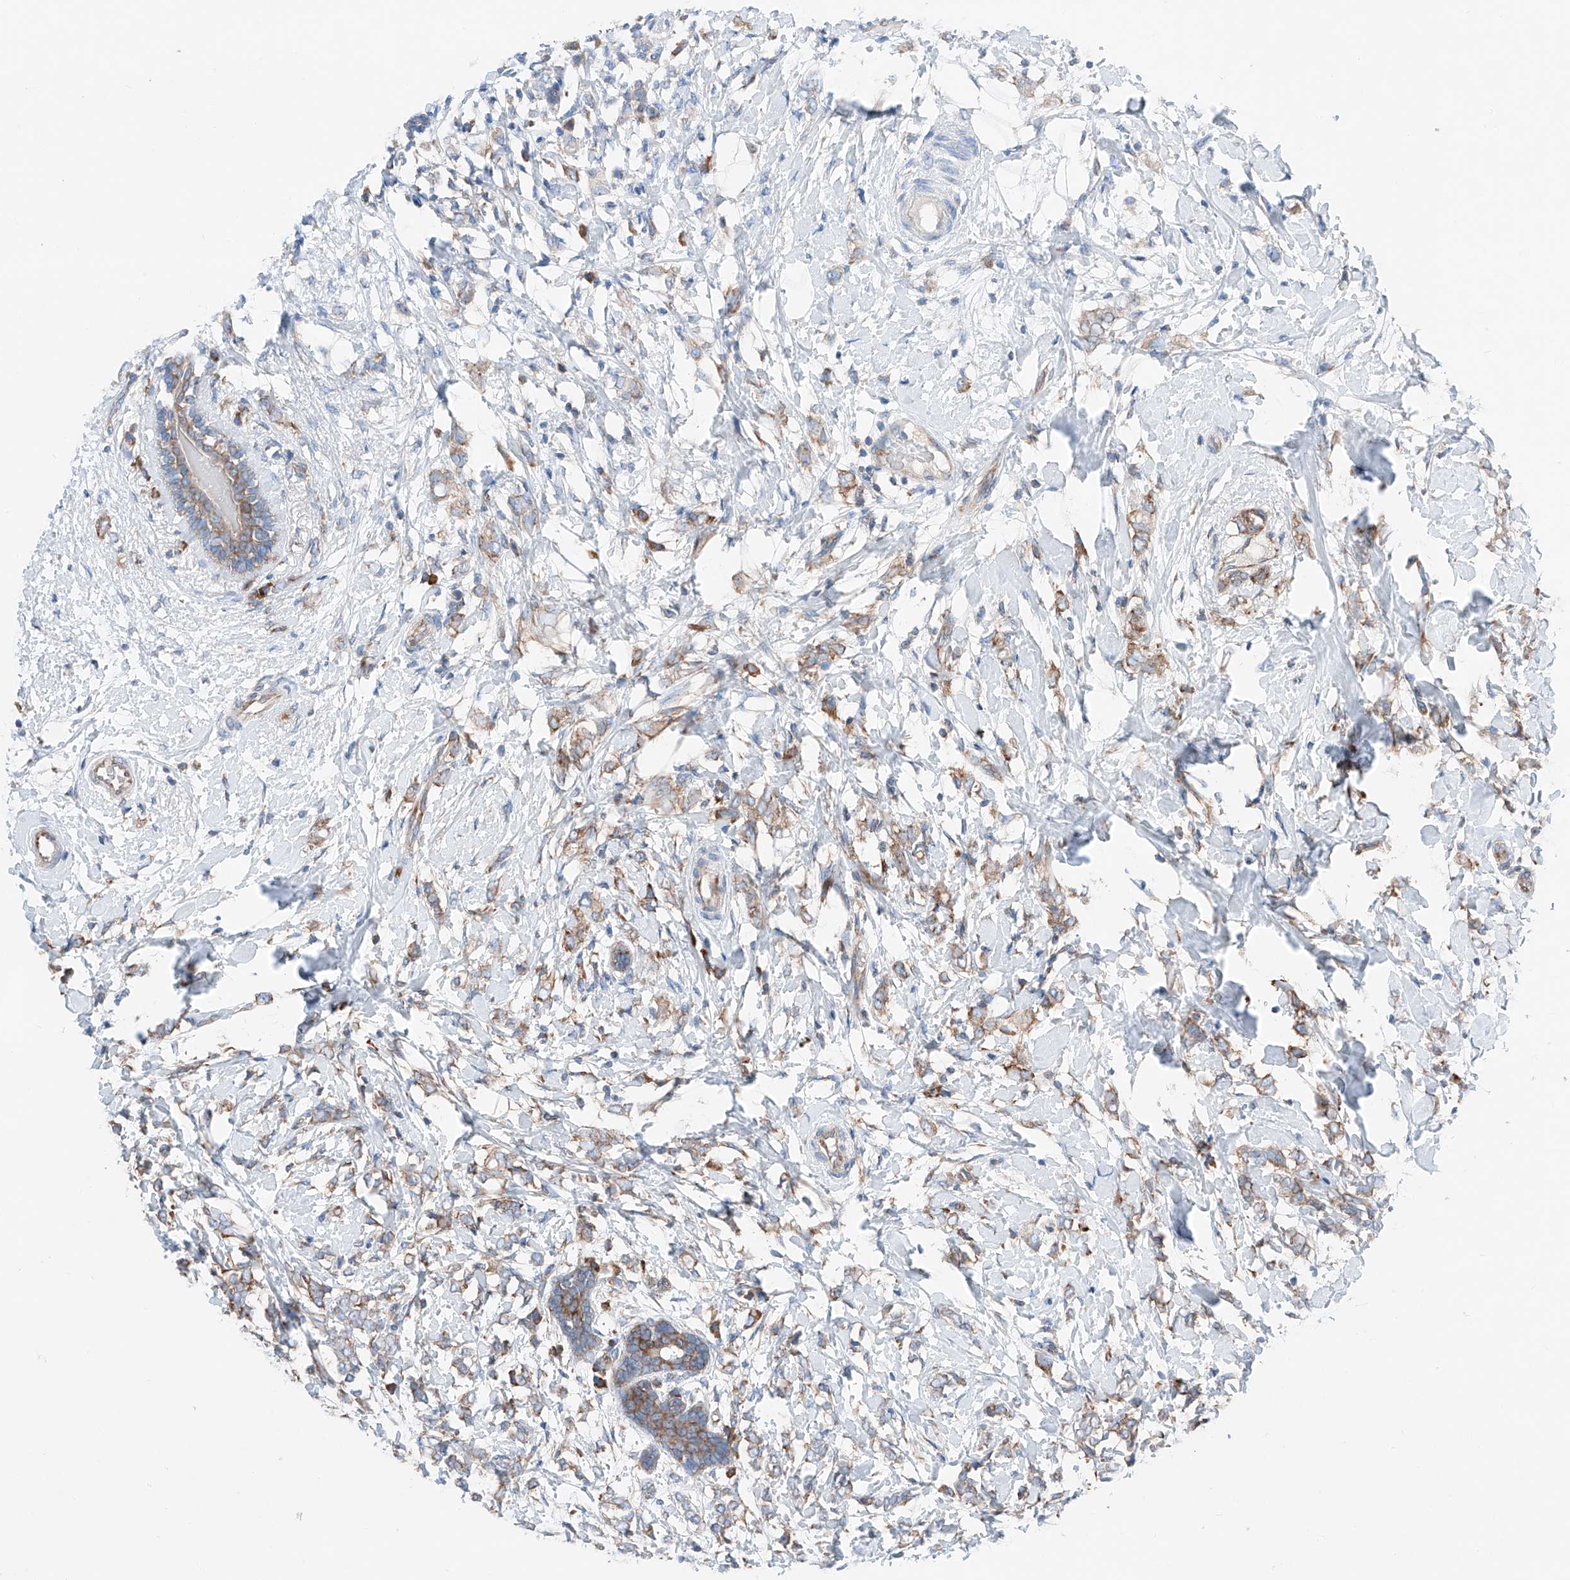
{"staining": {"intensity": "moderate", "quantity": ">75%", "location": "cytoplasmic/membranous"}, "tissue": "breast cancer", "cell_type": "Tumor cells", "image_type": "cancer", "snomed": [{"axis": "morphology", "description": "Normal tissue, NOS"}, {"axis": "morphology", "description": "Lobular carcinoma"}, {"axis": "topography", "description": "Breast"}], "caption": "High-power microscopy captured an immunohistochemistry histopathology image of lobular carcinoma (breast), revealing moderate cytoplasmic/membranous staining in approximately >75% of tumor cells. (brown staining indicates protein expression, while blue staining denotes nuclei).", "gene": "CRELD1", "patient": {"sex": "female", "age": 47}}